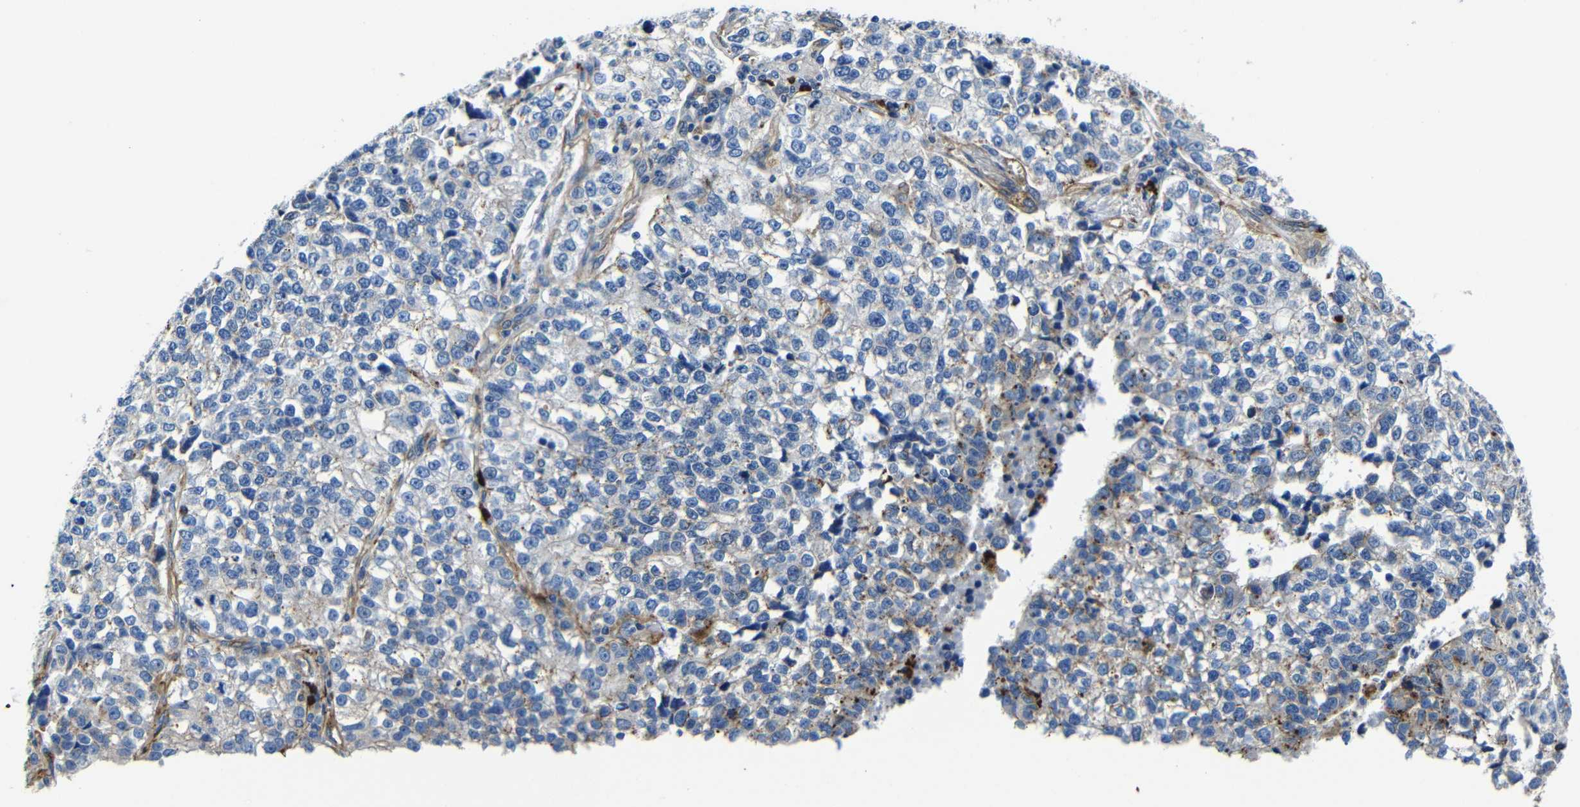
{"staining": {"intensity": "negative", "quantity": "none", "location": "none"}, "tissue": "lung cancer", "cell_type": "Tumor cells", "image_type": "cancer", "snomed": [{"axis": "morphology", "description": "Adenocarcinoma, NOS"}, {"axis": "topography", "description": "Lung"}], "caption": "Human adenocarcinoma (lung) stained for a protein using IHC demonstrates no positivity in tumor cells.", "gene": "GIMAP2", "patient": {"sex": "male", "age": 49}}